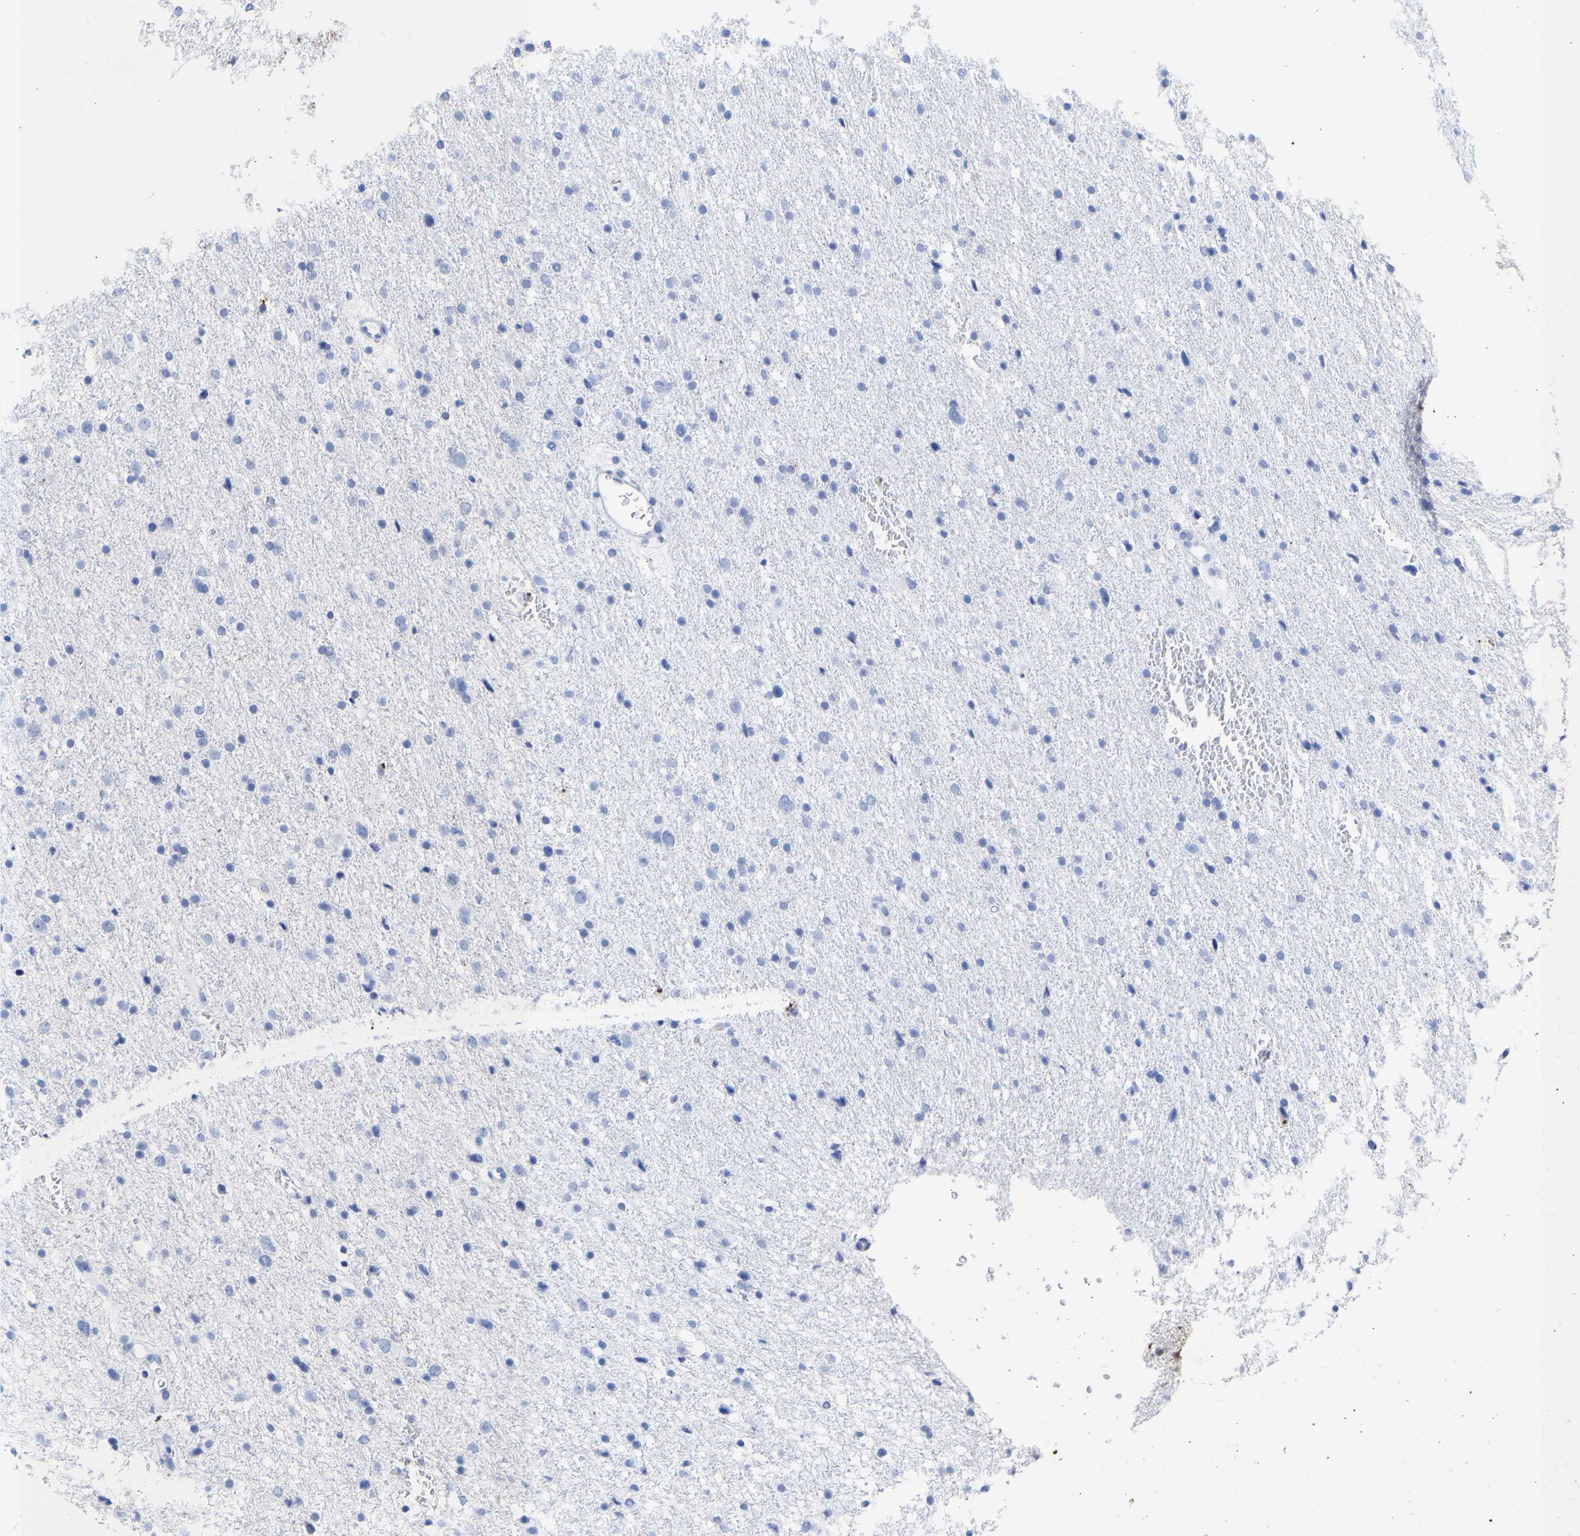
{"staining": {"intensity": "negative", "quantity": "none", "location": "none"}, "tissue": "glioma", "cell_type": "Tumor cells", "image_type": "cancer", "snomed": [{"axis": "morphology", "description": "Glioma, malignant, Low grade"}, {"axis": "topography", "description": "Brain"}], "caption": "Immunohistochemistry image of neoplastic tissue: glioma stained with DAB demonstrates no significant protein expression in tumor cells. Nuclei are stained in blue.", "gene": "KRT1", "patient": {"sex": "female", "age": 37}}